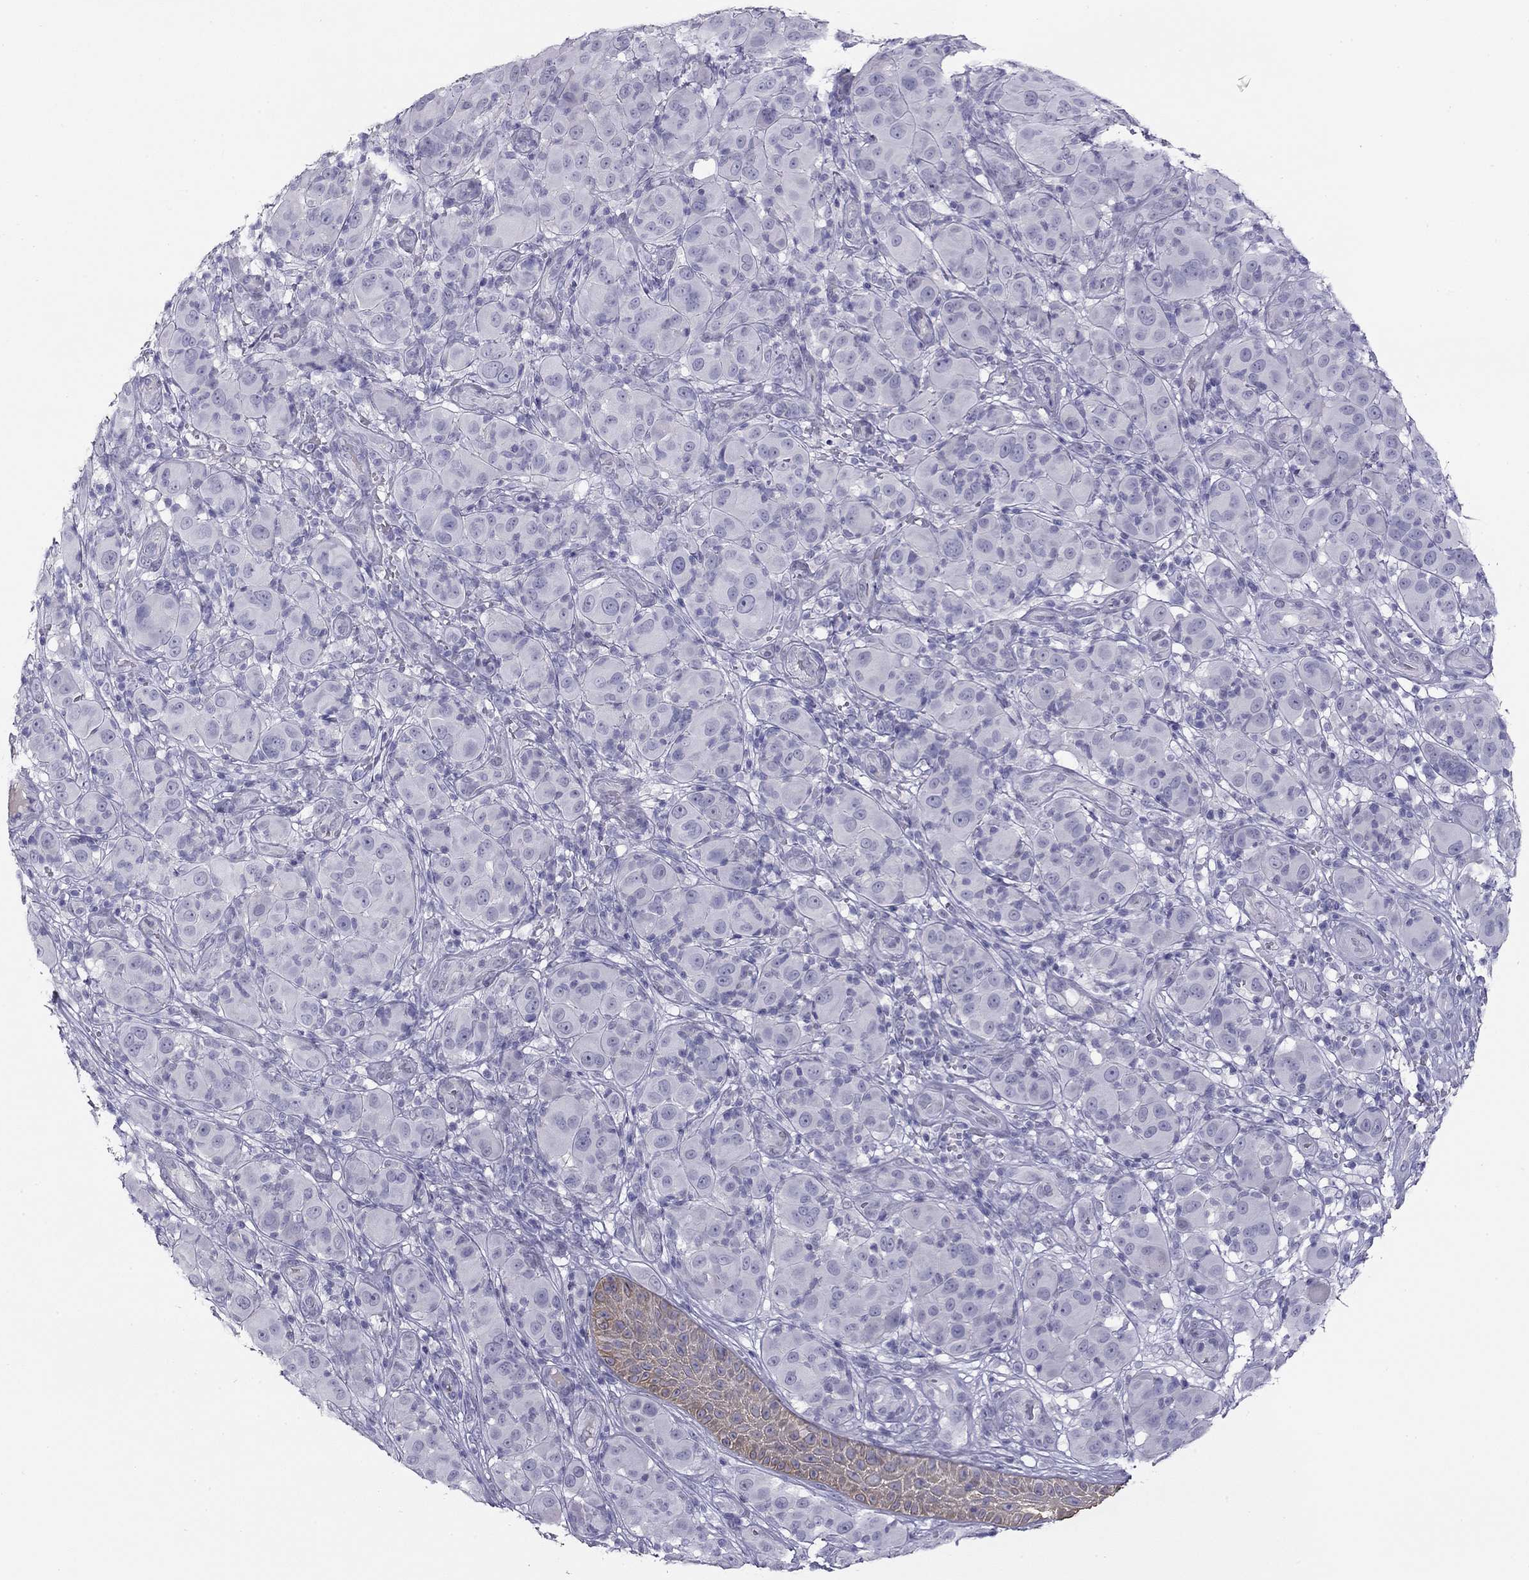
{"staining": {"intensity": "negative", "quantity": "none", "location": "none"}, "tissue": "melanoma", "cell_type": "Tumor cells", "image_type": "cancer", "snomed": [{"axis": "morphology", "description": "Malignant melanoma, NOS"}, {"axis": "topography", "description": "Skin"}], "caption": "IHC image of malignant melanoma stained for a protein (brown), which demonstrates no expression in tumor cells. Nuclei are stained in blue.", "gene": "KCNV2", "patient": {"sex": "female", "age": 87}}